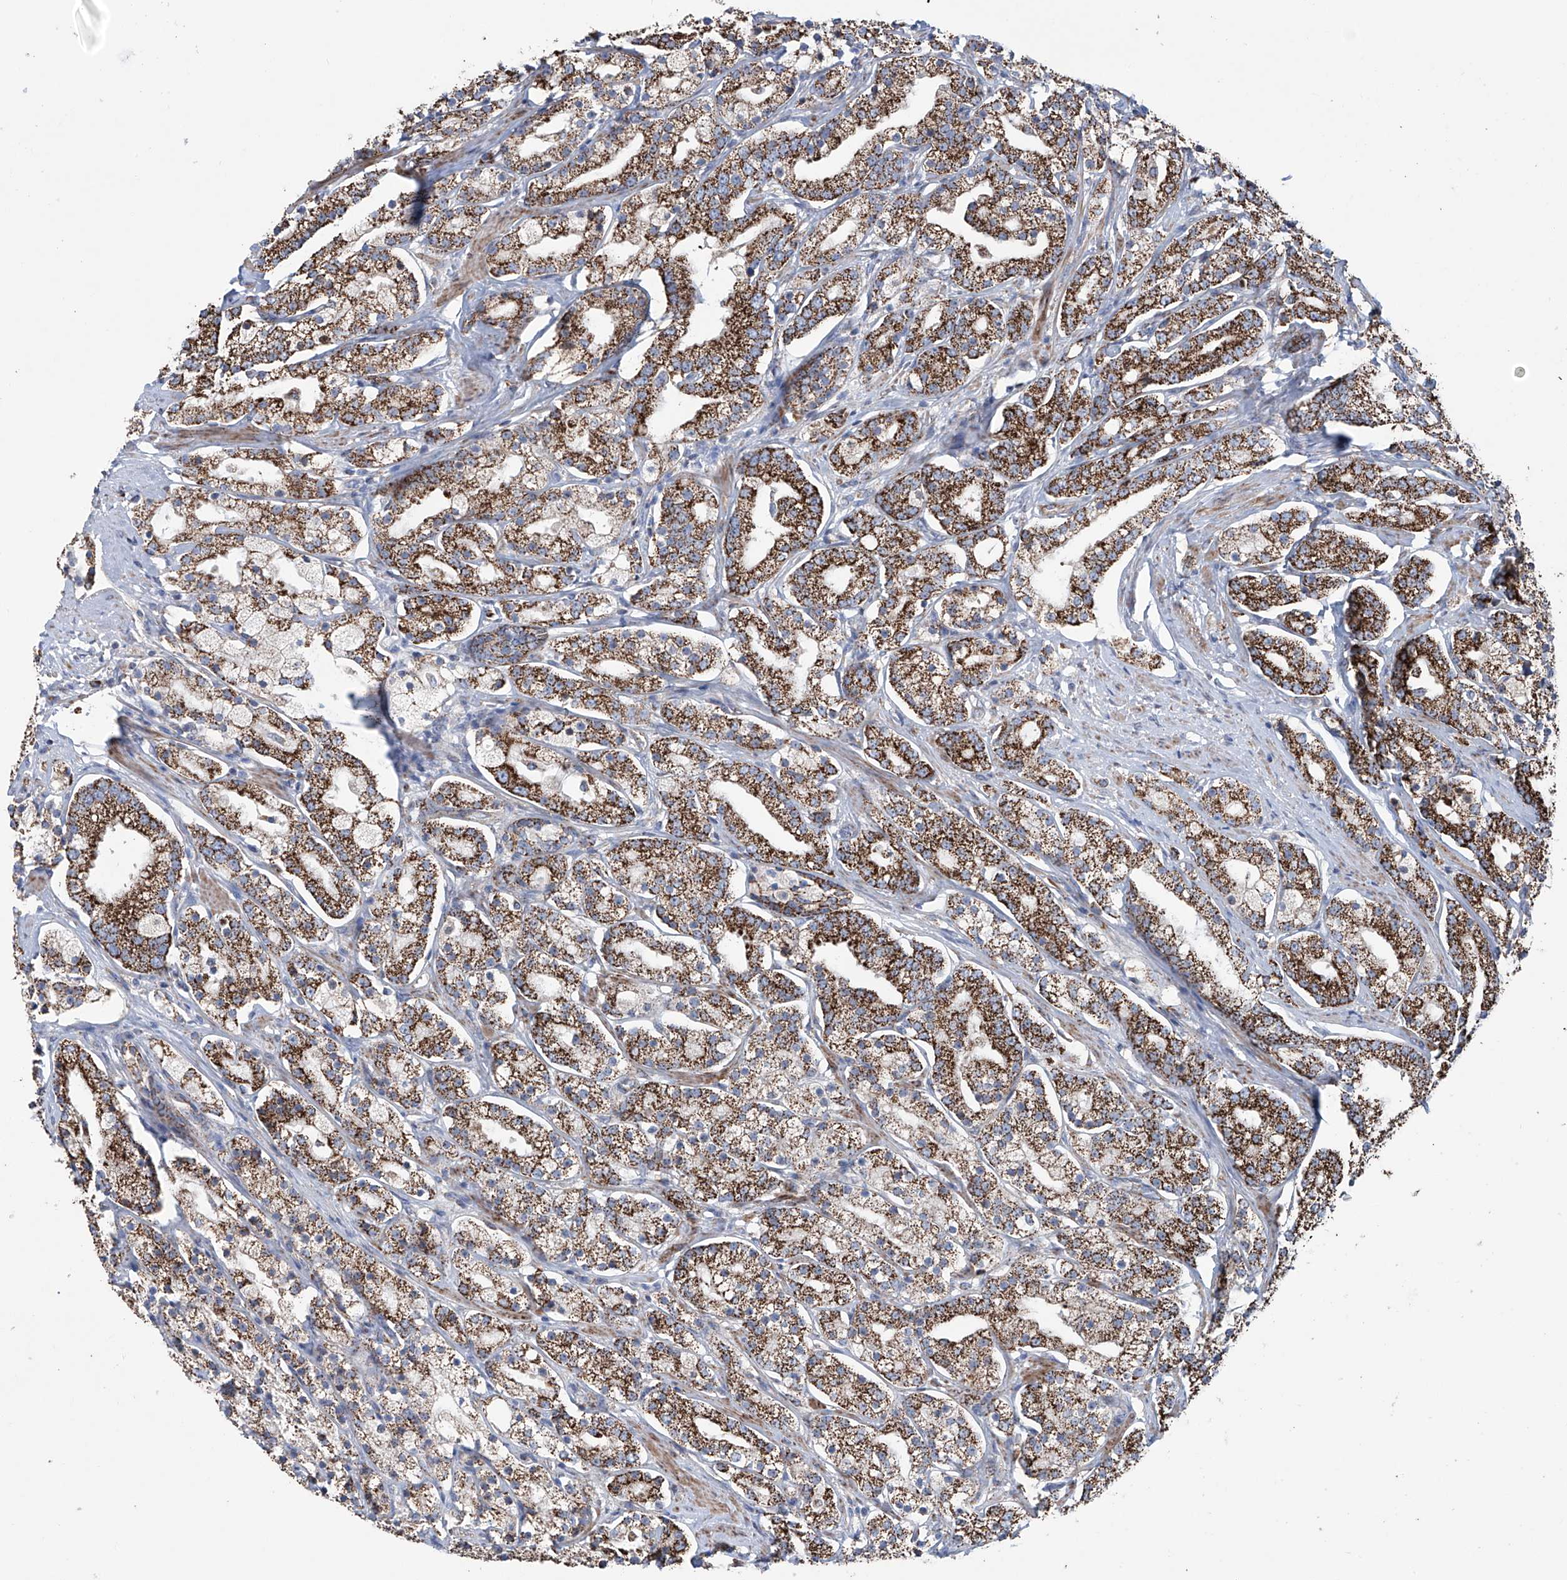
{"staining": {"intensity": "strong", "quantity": ">75%", "location": "cytoplasmic/membranous"}, "tissue": "prostate cancer", "cell_type": "Tumor cells", "image_type": "cancer", "snomed": [{"axis": "morphology", "description": "Adenocarcinoma, High grade"}, {"axis": "topography", "description": "Prostate"}], "caption": "Prostate cancer stained for a protein demonstrates strong cytoplasmic/membranous positivity in tumor cells.", "gene": "ALDH6A1", "patient": {"sex": "male", "age": 69}}